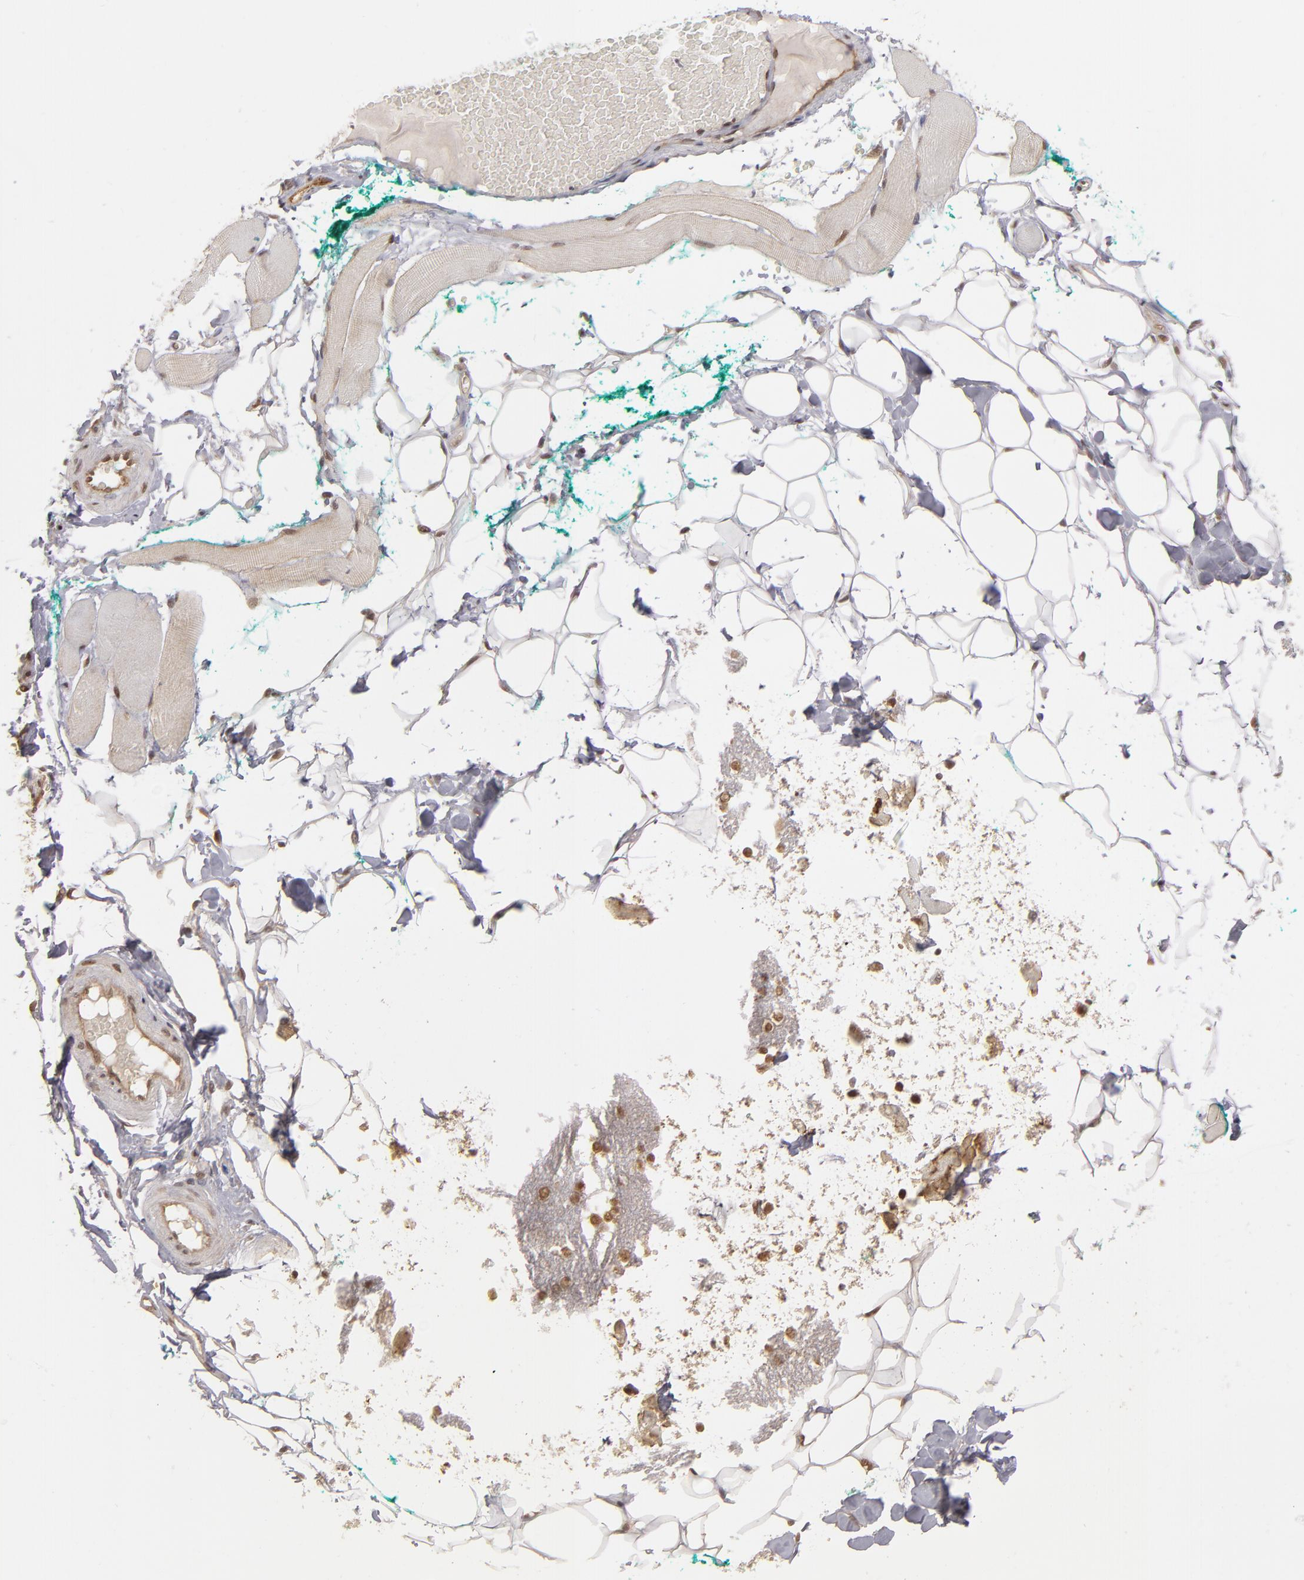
{"staining": {"intensity": "weak", "quantity": ">75%", "location": "cytoplasmic/membranous,nuclear"}, "tissue": "skeletal muscle", "cell_type": "Myocytes", "image_type": "normal", "snomed": [{"axis": "morphology", "description": "Normal tissue, NOS"}, {"axis": "topography", "description": "Skeletal muscle"}, {"axis": "topography", "description": "Peripheral nerve tissue"}], "caption": "Immunohistochemistry image of unremarkable human skeletal muscle stained for a protein (brown), which demonstrates low levels of weak cytoplasmic/membranous,nuclear staining in approximately >75% of myocytes.", "gene": "ZNF75A", "patient": {"sex": "female", "age": 84}}